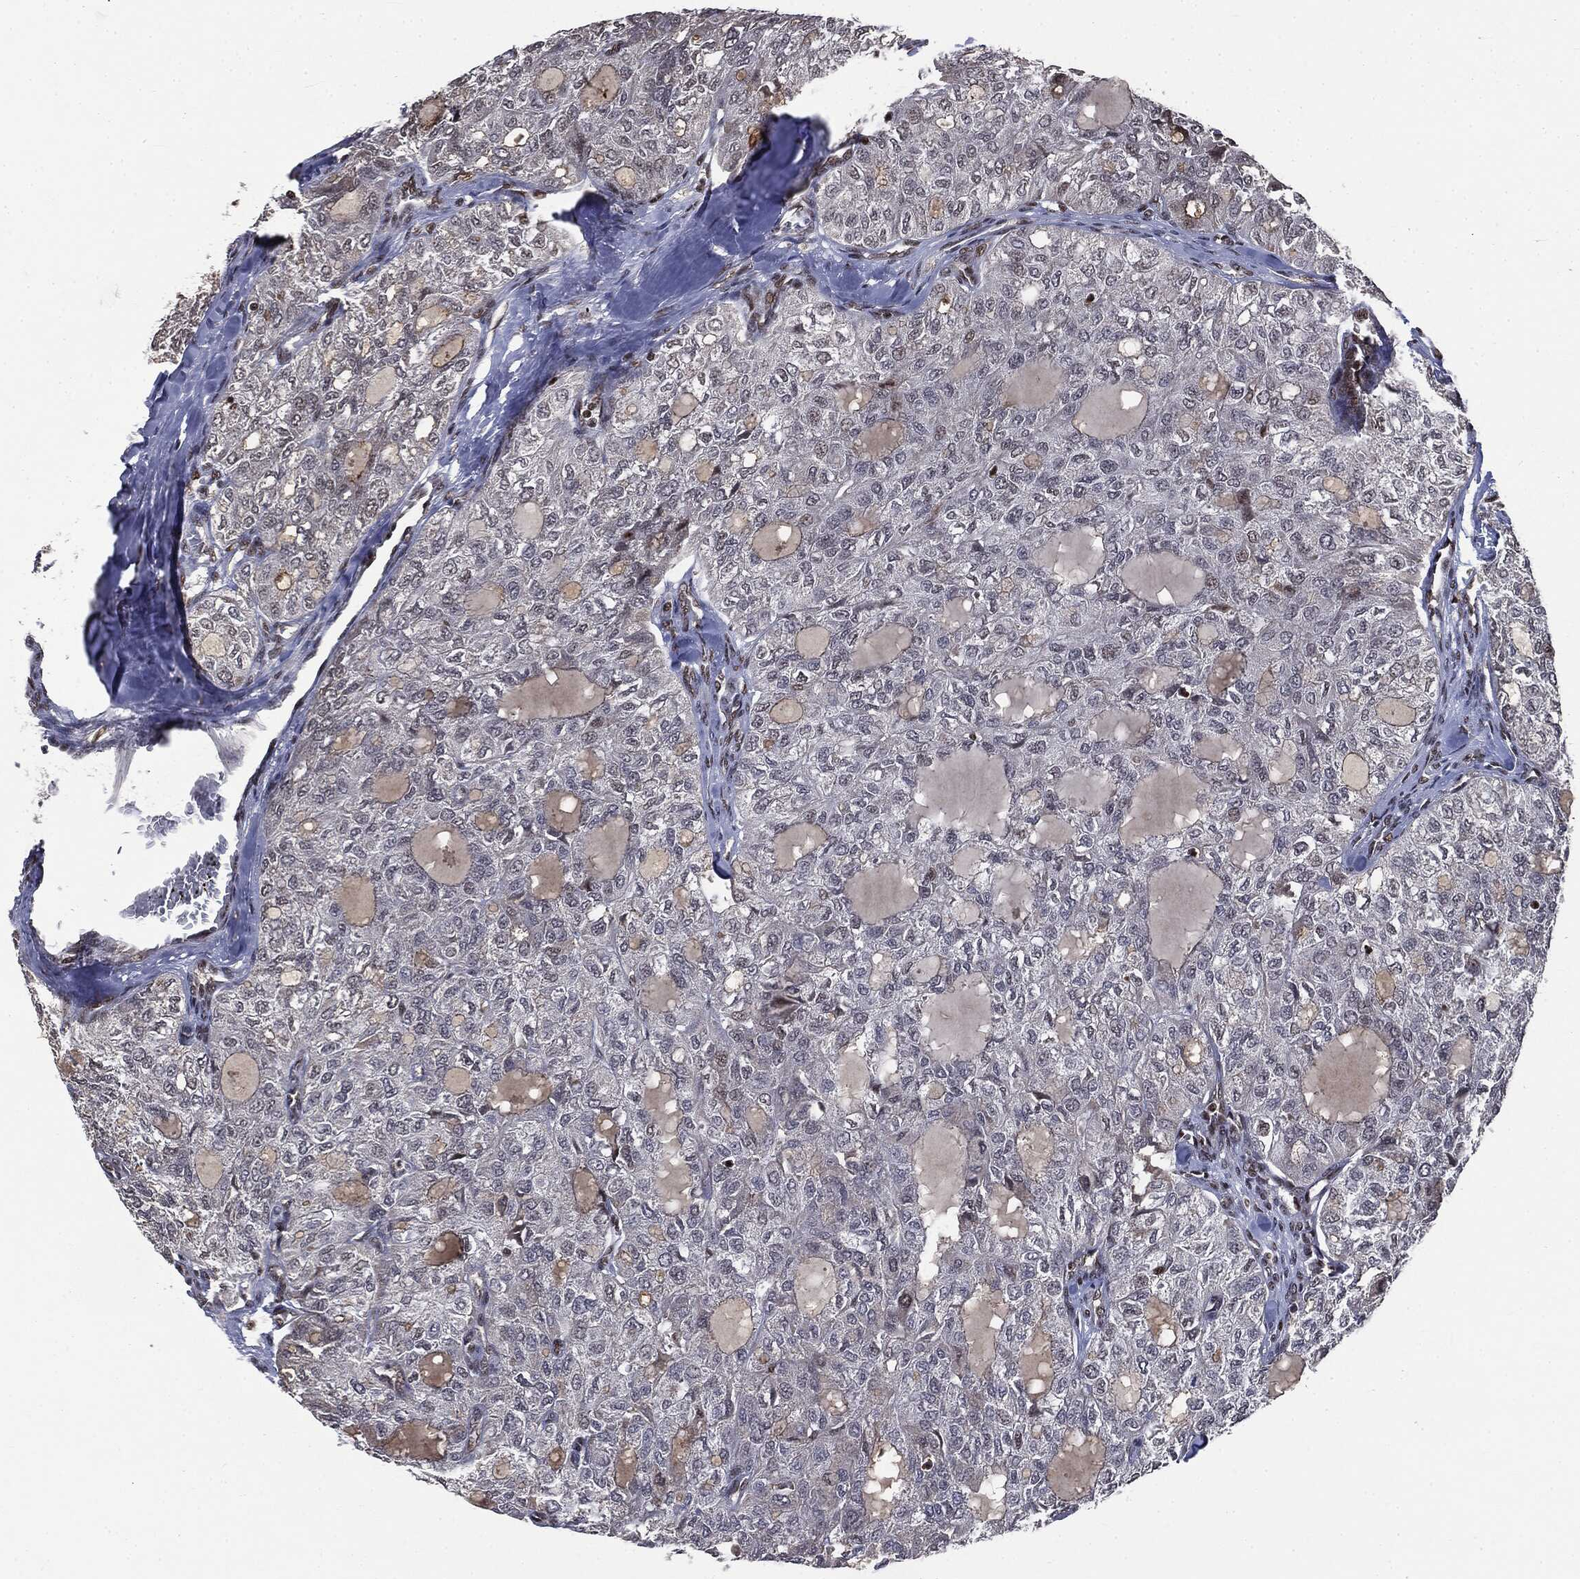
{"staining": {"intensity": "negative", "quantity": "none", "location": "none"}, "tissue": "thyroid cancer", "cell_type": "Tumor cells", "image_type": "cancer", "snomed": [{"axis": "morphology", "description": "Follicular adenoma carcinoma, NOS"}, {"axis": "topography", "description": "Thyroid gland"}], "caption": "Protein analysis of thyroid follicular adenoma carcinoma shows no significant expression in tumor cells.", "gene": "DPH2", "patient": {"sex": "male", "age": 75}}